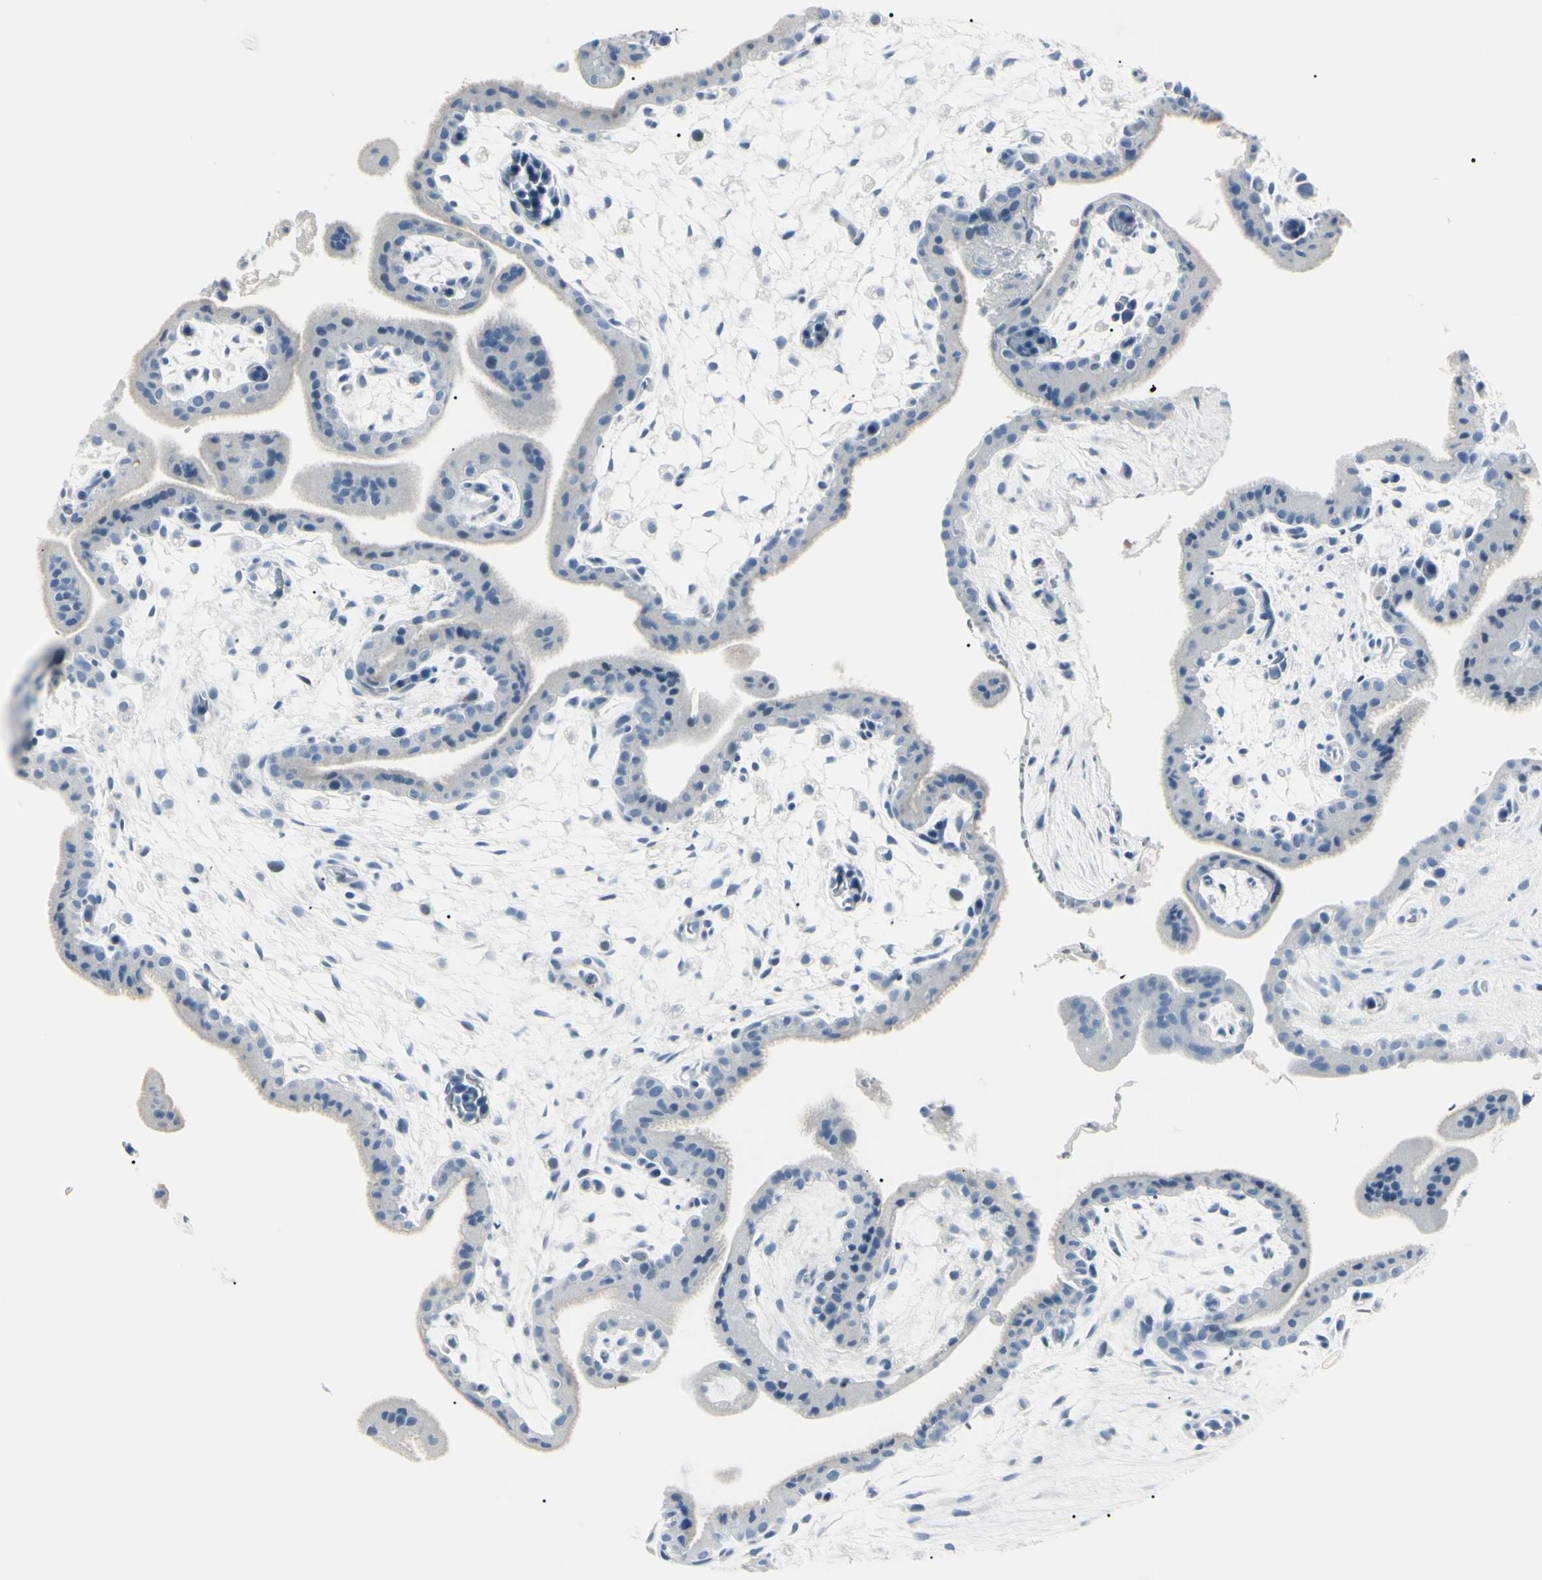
{"staining": {"intensity": "negative", "quantity": "none", "location": "none"}, "tissue": "placenta", "cell_type": "Decidual cells", "image_type": "normal", "snomed": [{"axis": "morphology", "description": "Normal tissue, NOS"}, {"axis": "topography", "description": "Placenta"}], "caption": "Placenta stained for a protein using IHC shows no positivity decidual cells.", "gene": "CA2", "patient": {"sex": "female", "age": 35}}